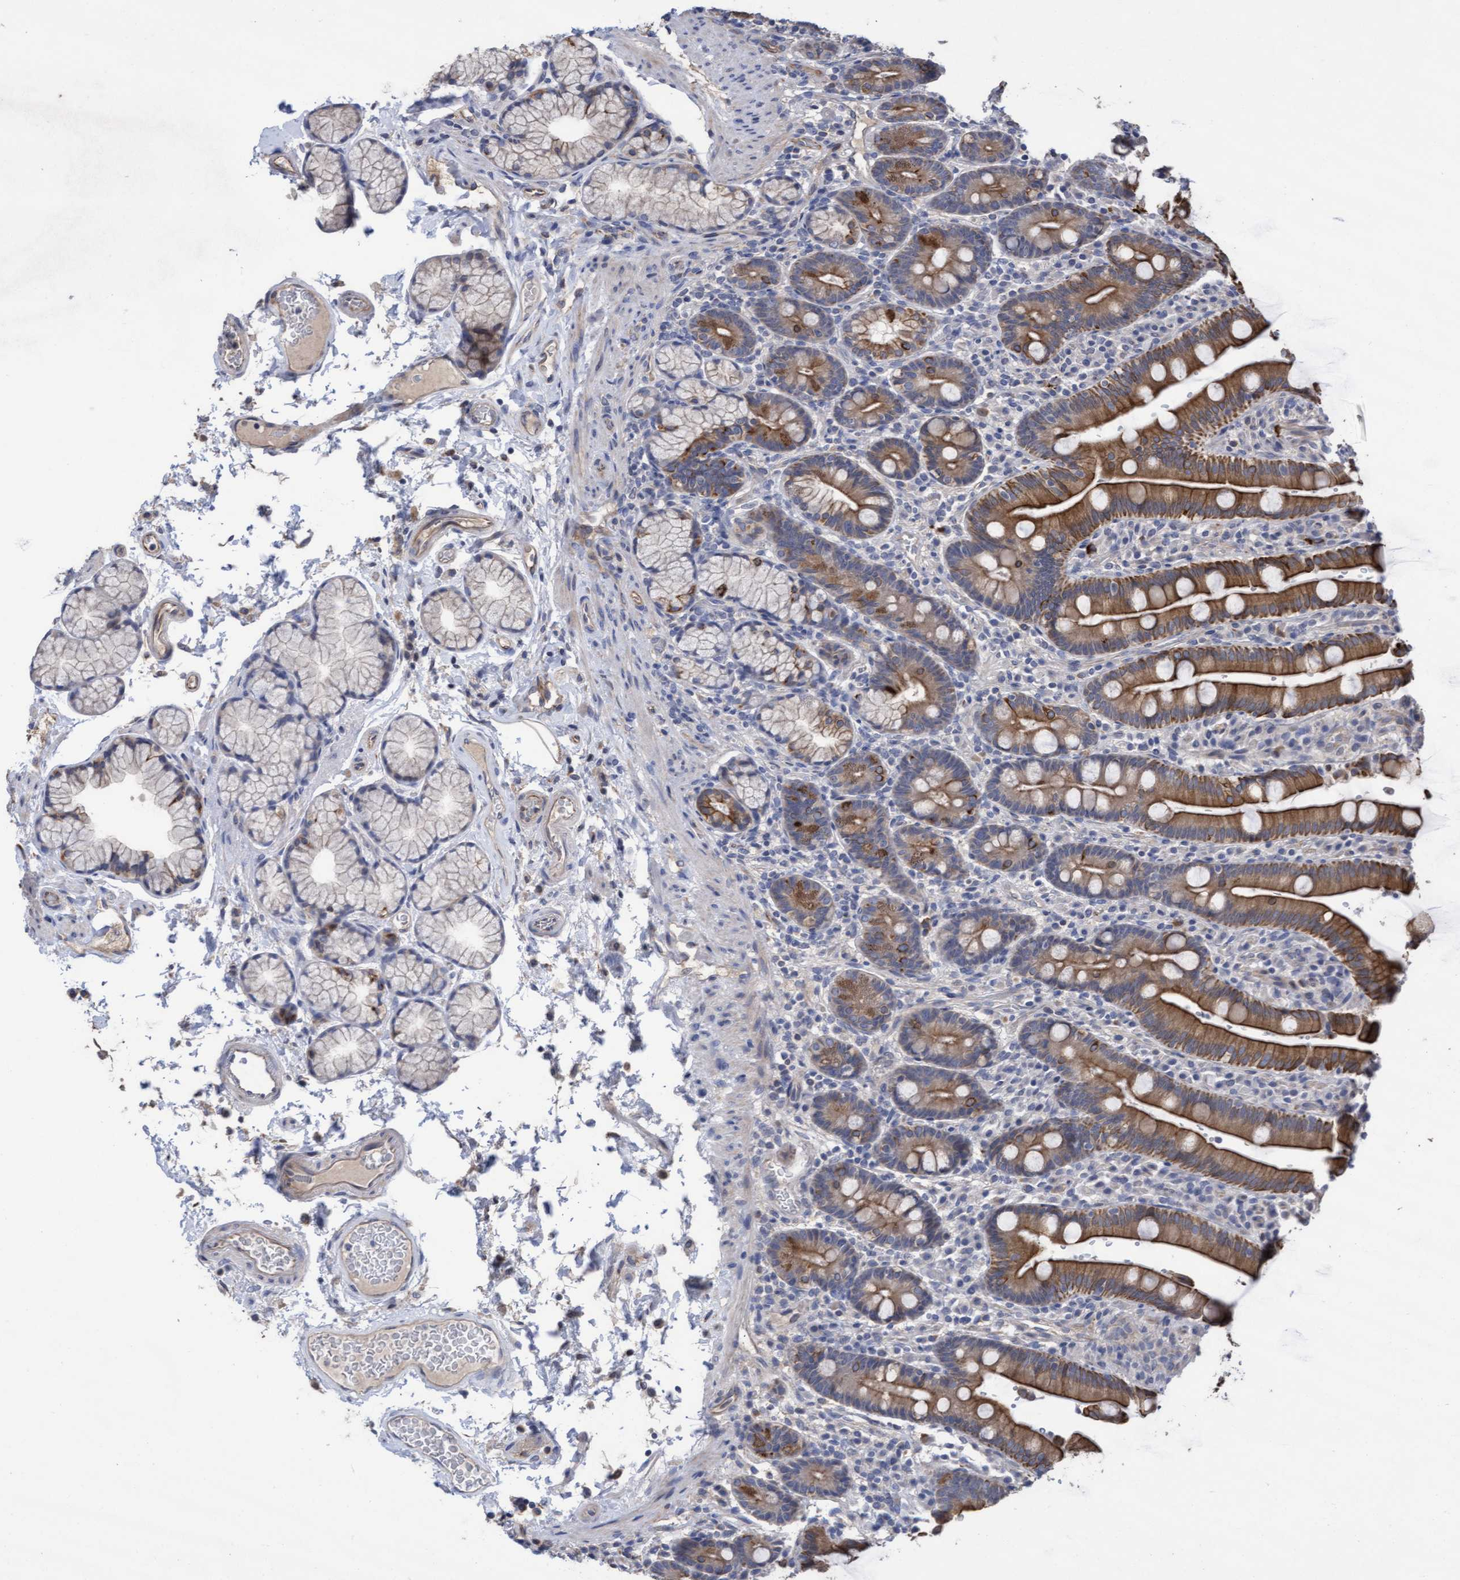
{"staining": {"intensity": "moderate", "quantity": ">75%", "location": "cytoplasmic/membranous"}, "tissue": "duodenum", "cell_type": "Glandular cells", "image_type": "normal", "snomed": [{"axis": "morphology", "description": "Normal tissue, NOS"}, {"axis": "topography", "description": "Small intestine, NOS"}], "caption": "Protein positivity by immunohistochemistry displays moderate cytoplasmic/membranous staining in about >75% of glandular cells in normal duodenum. Ihc stains the protein of interest in brown and the nuclei are stained blue.", "gene": "KRT24", "patient": {"sex": "female", "age": 71}}